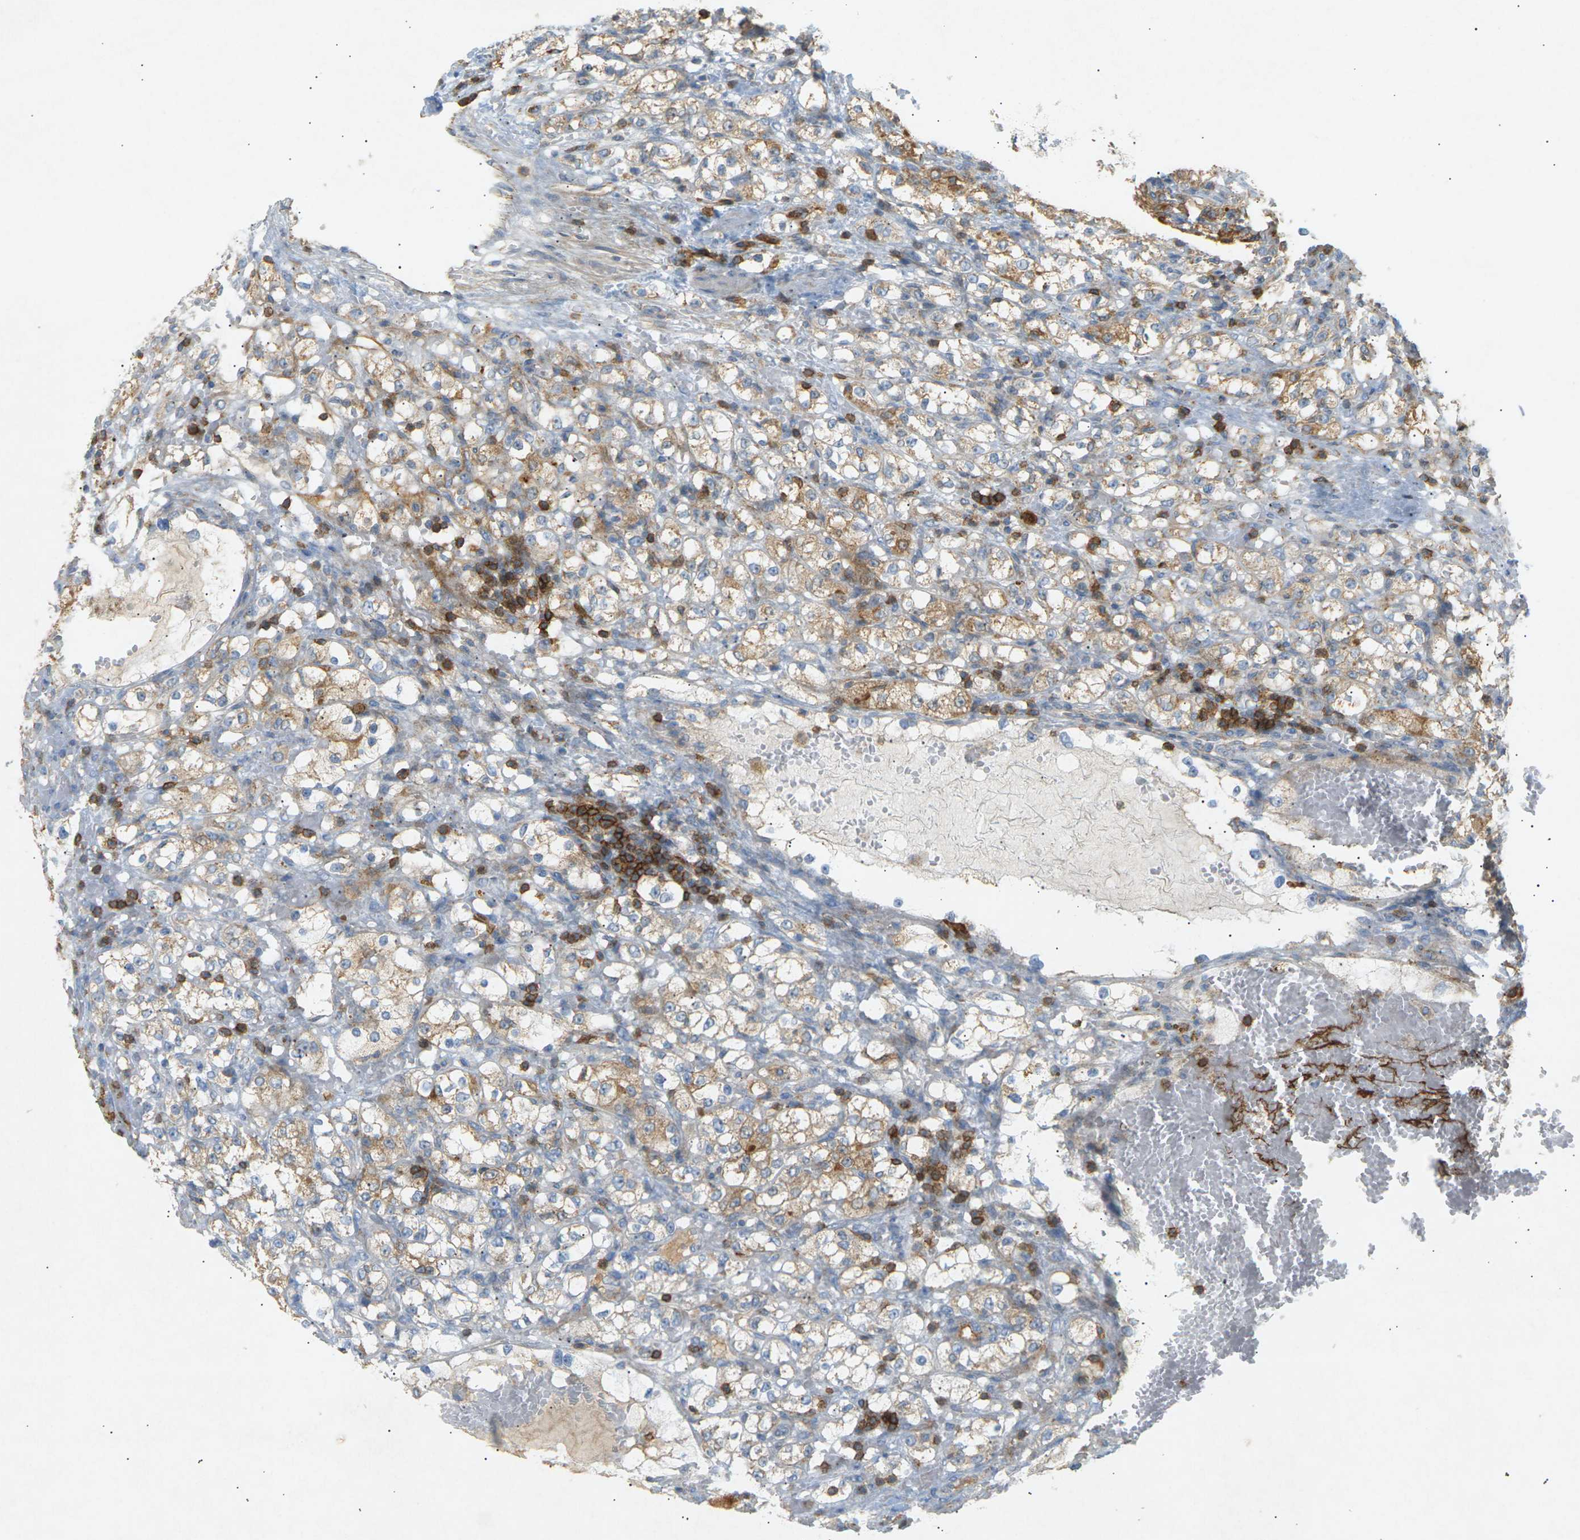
{"staining": {"intensity": "weak", "quantity": ">75%", "location": "cytoplasmic/membranous"}, "tissue": "renal cancer", "cell_type": "Tumor cells", "image_type": "cancer", "snomed": [{"axis": "morphology", "description": "Normal tissue, NOS"}, {"axis": "morphology", "description": "Adenocarcinoma, NOS"}, {"axis": "topography", "description": "Kidney"}], "caption": "IHC staining of renal cancer (adenocarcinoma), which demonstrates low levels of weak cytoplasmic/membranous staining in approximately >75% of tumor cells indicating weak cytoplasmic/membranous protein expression. The staining was performed using DAB (brown) for protein detection and nuclei were counterstained in hematoxylin (blue).", "gene": "LIME1", "patient": {"sex": "male", "age": 61}}